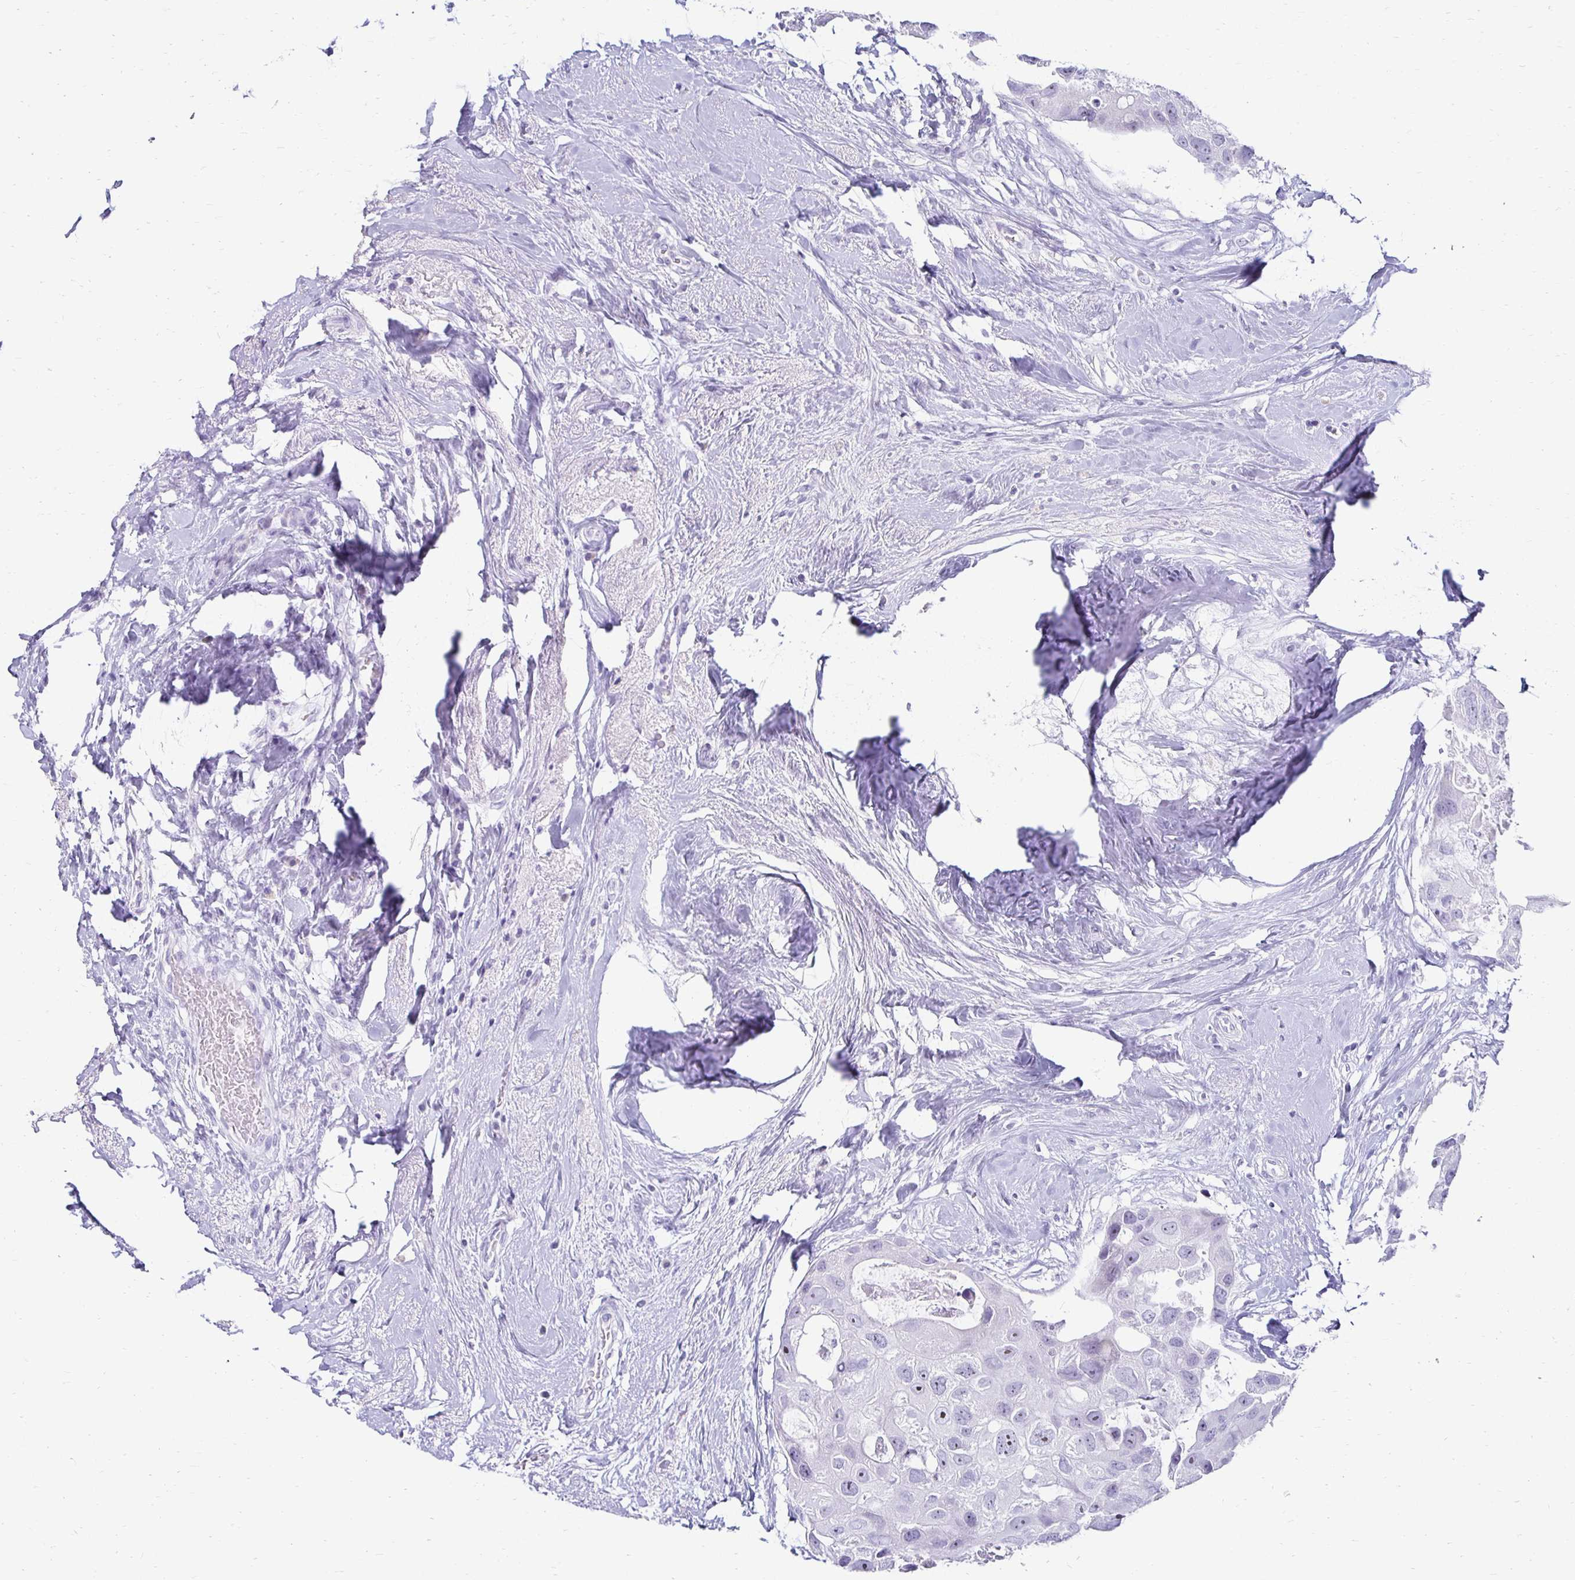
{"staining": {"intensity": "moderate", "quantity": "<25%", "location": "nuclear"}, "tissue": "breast cancer", "cell_type": "Tumor cells", "image_type": "cancer", "snomed": [{"axis": "morphology", "description": "Duct carcinoma"}, {"axis": "topography", "description": "Breast"}], "caption": "Protein staining of breast cancer tissue exhibits moderate nuclear positivity in approximately <25% of tumor cells.", "gene": "CST6", "patient": {"sex": "female", "age": 43}}